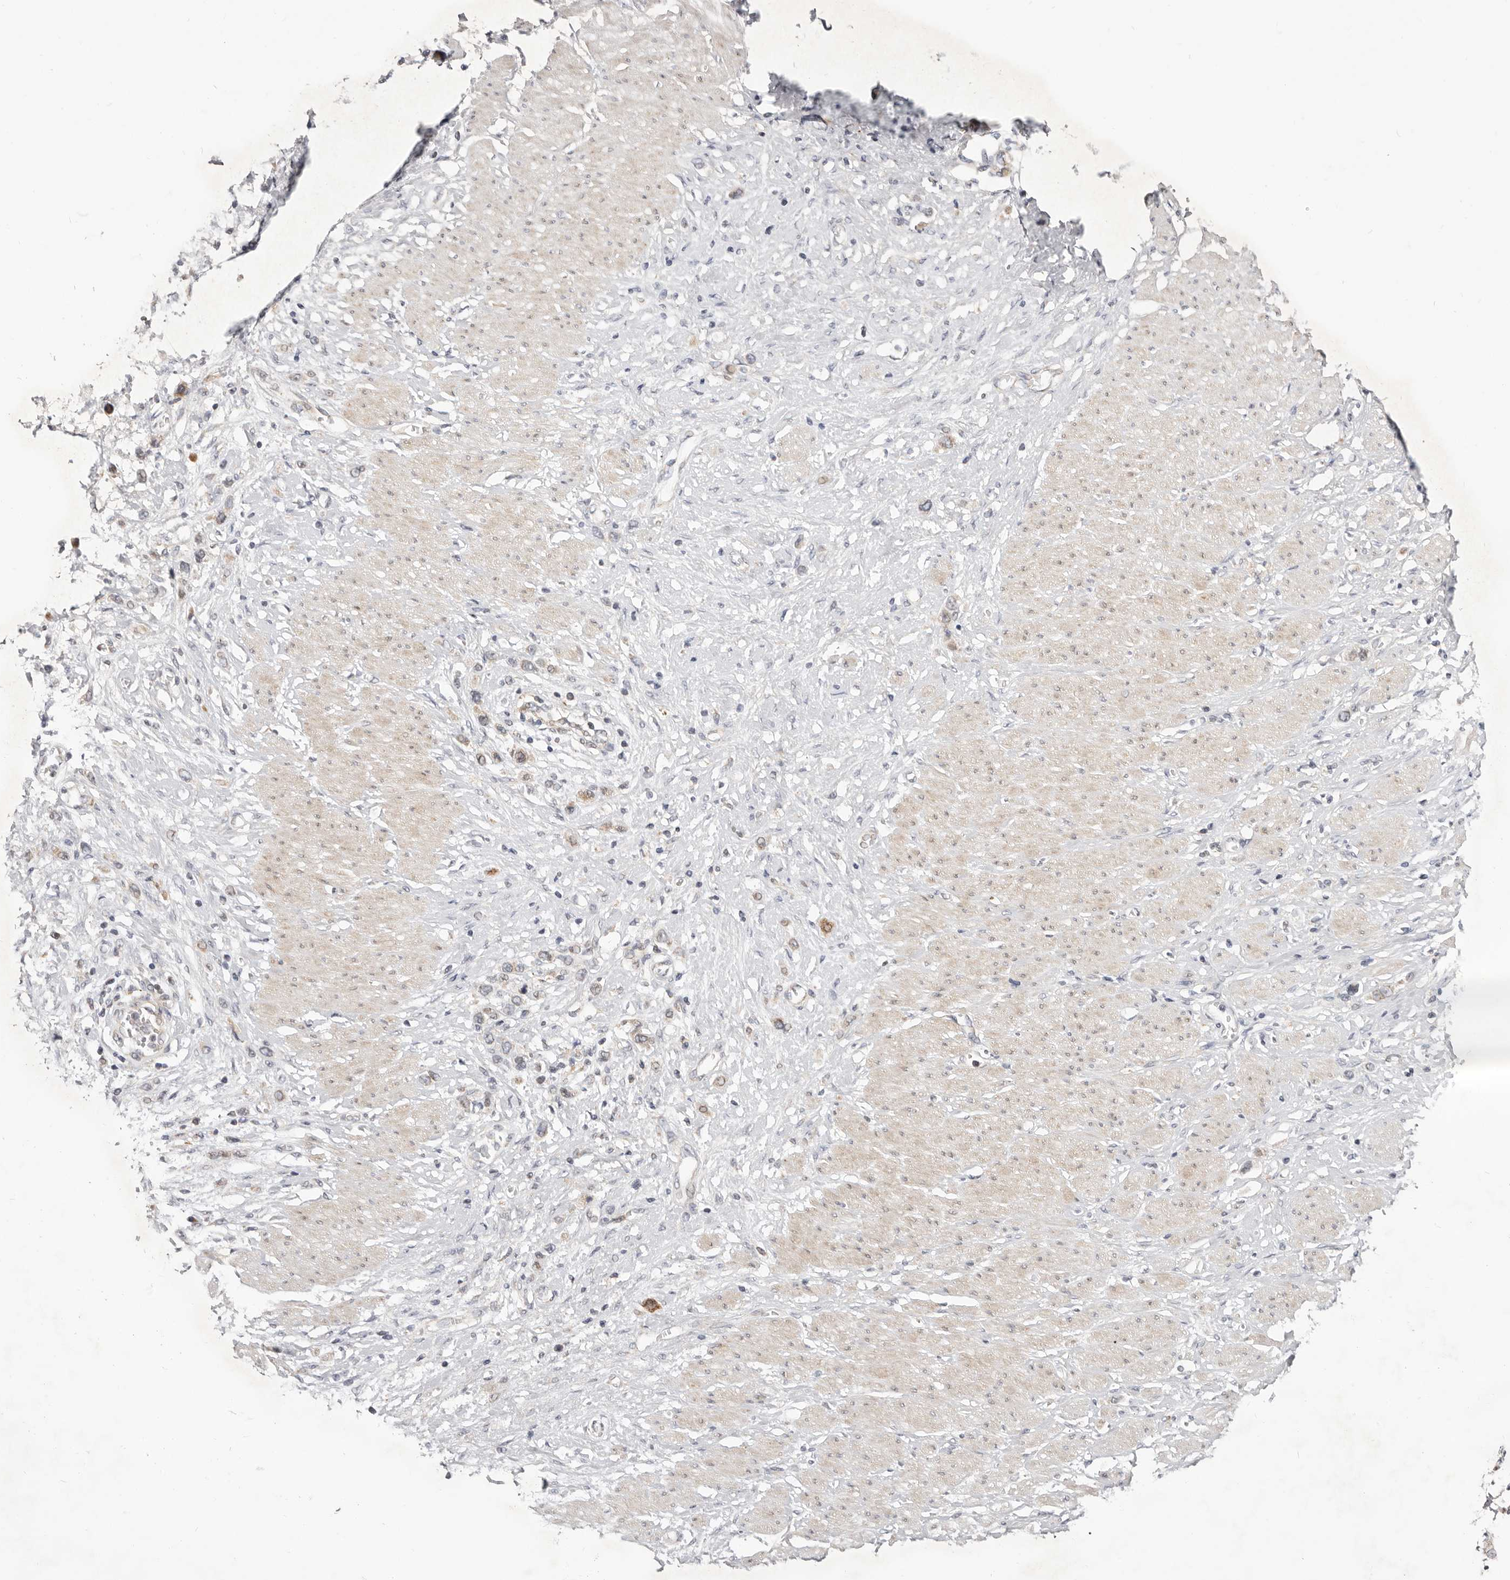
{"staining": {"intensity": "moderate", "quantity": "25%-75%", "location": "cytoplasmic/membranous"}, "tissue": "stomach cancer", "cell_type": "Tumor cells", "image_type": "cancer", "snomed": [{"axis": "morphology", "description": "Adenocarcinoma, NOS"}, {"axis": "topography", "description": "Stomach"}], "caption": "Human stomach cancer stained with a protein marker displays moderate staining in tumor cells.", "gene": "TOR3A", "patient": {"sex": "female", "age": 65}}